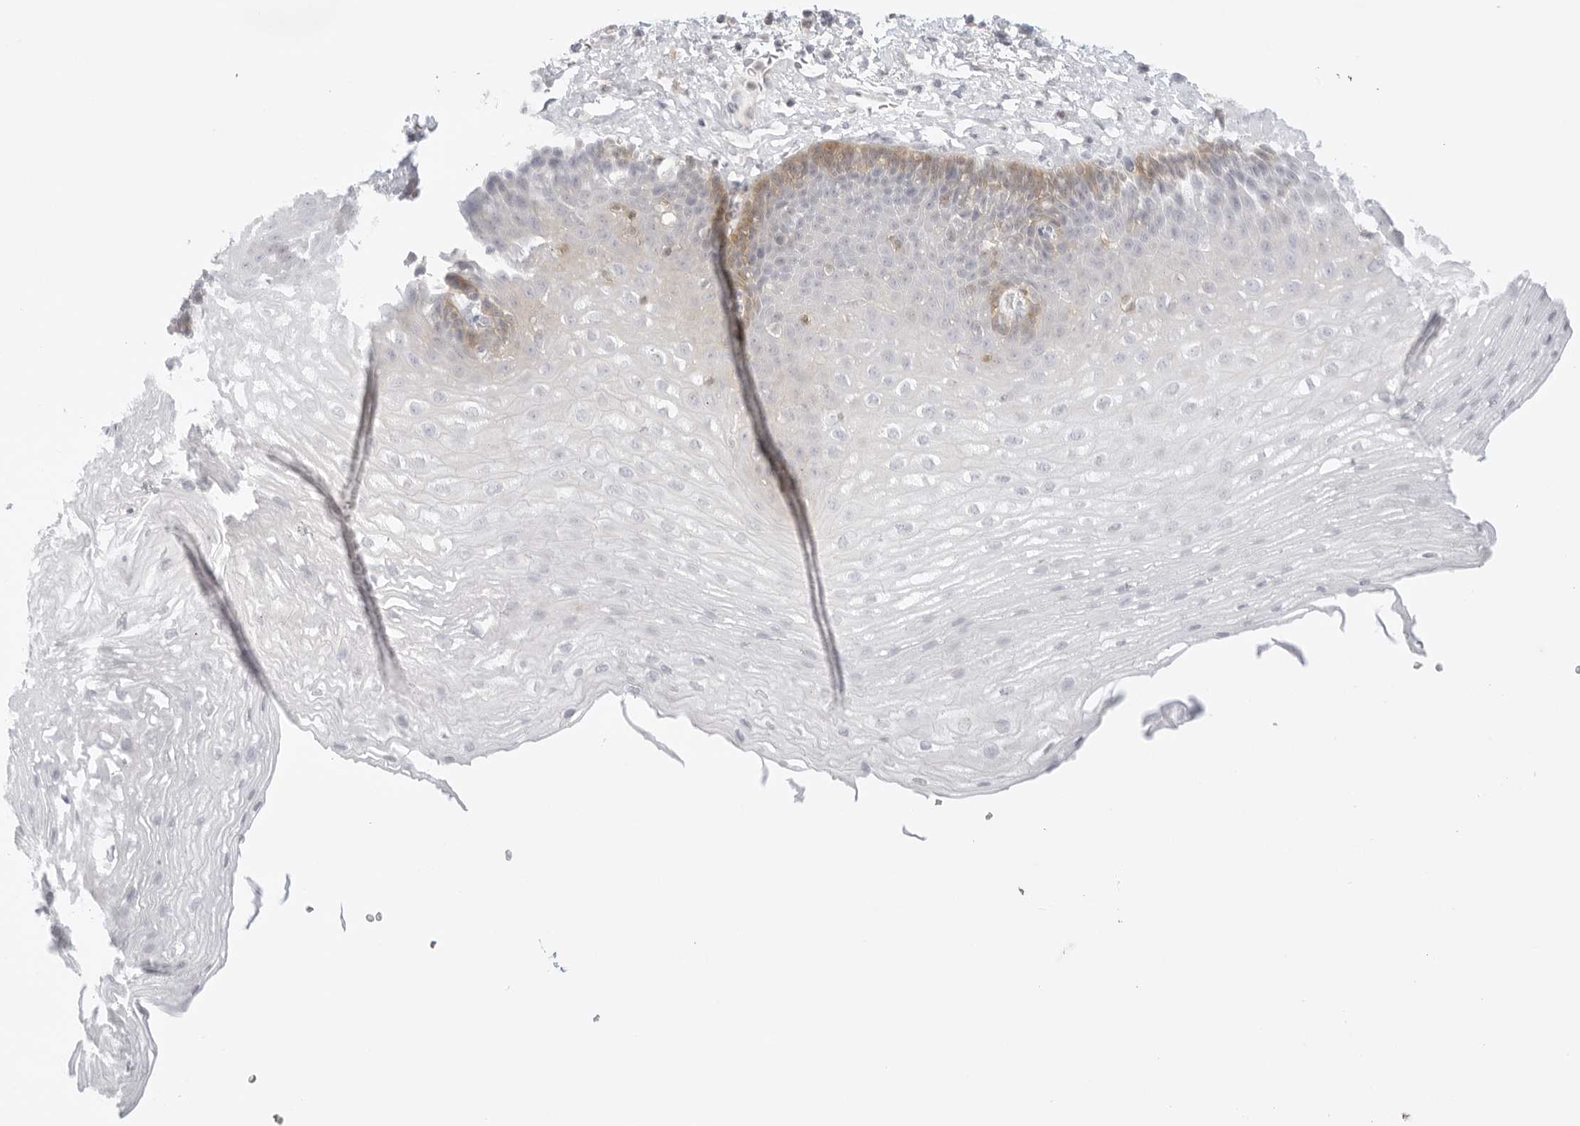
{"staining": {"intensity": "moderate", "quantity": "<25%", "location": "cytoplasmic/membranous"}, "tissue": "esophagus", "cell_type": "Squamous epithelial cells", "image_type": "normal", "snomed": [{"axis": "morphology", "description": "Normal tissue, NOS"}, {"axis": "topography", "description": "Esophagus"}], "caption": "Moderate cytoplasmic/membranous protein staining is seen in approximately <25% of squamous epithelial cells in esophagus. The staining was performed using DAB (3,3'-diaminobenzidine), with brown indicating positive protein expression. Nuclei are stained blue with hematoxylin.", "gene": "TNFRSF14", "patient": {"sex": "female", "age": 66}}